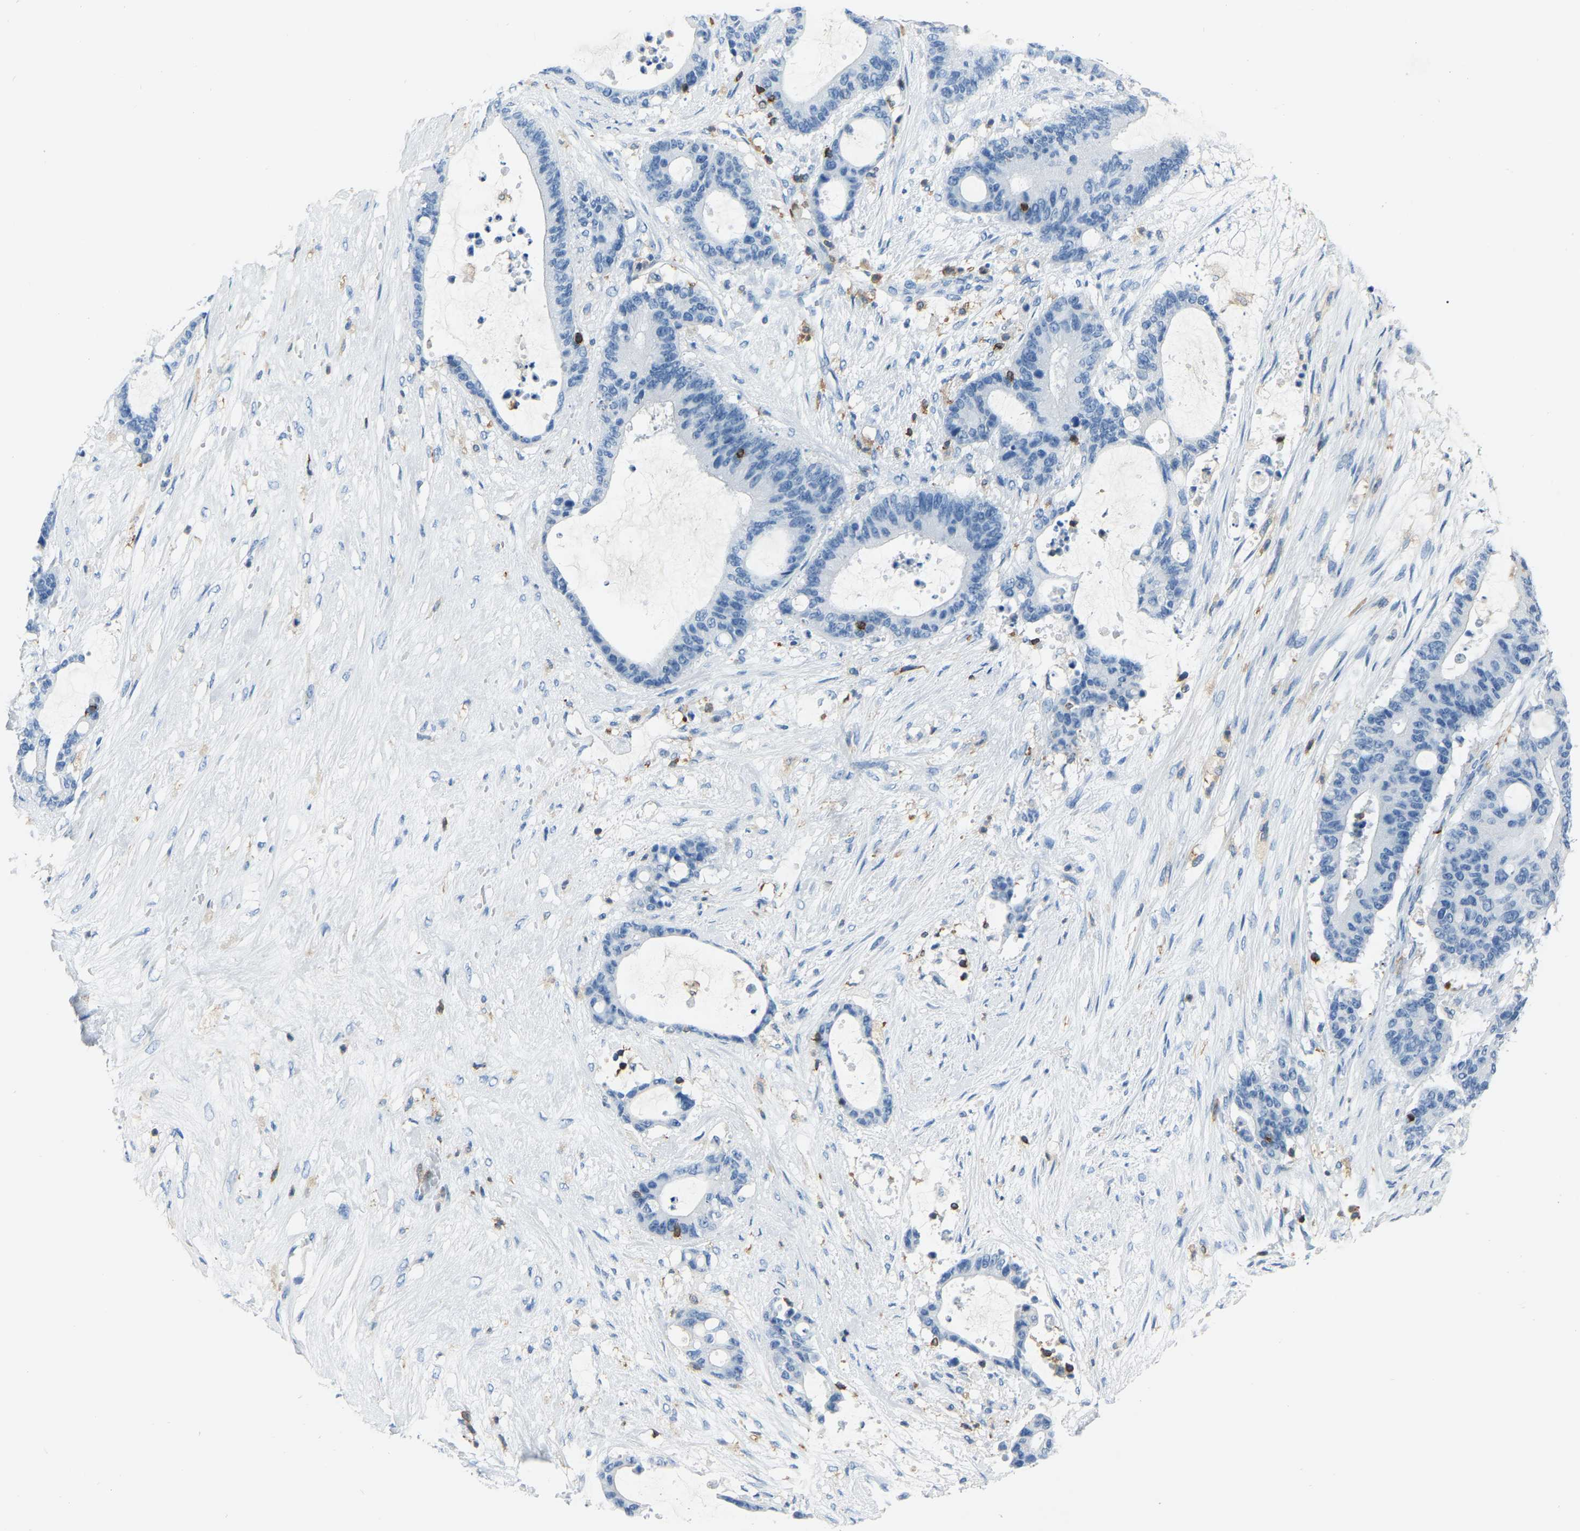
{"staining": {"intensity": "negative", "quantity": "none", "location": "none"}, "tissue": "liver cancer", "cell_type": "Tumor cells", "image_type": "cancer", "snomed": [{"axis": "morphology", "description": "Cholangiocarcinoma"}, {"axis": "topography", "description": "Liver"}], "caption": "Tumor cells are negative for brown protein staining in cholangiocarcinoma (liver).", "gene": "ARHGAP45", "patient": {"sex": "female", "age": 73}}